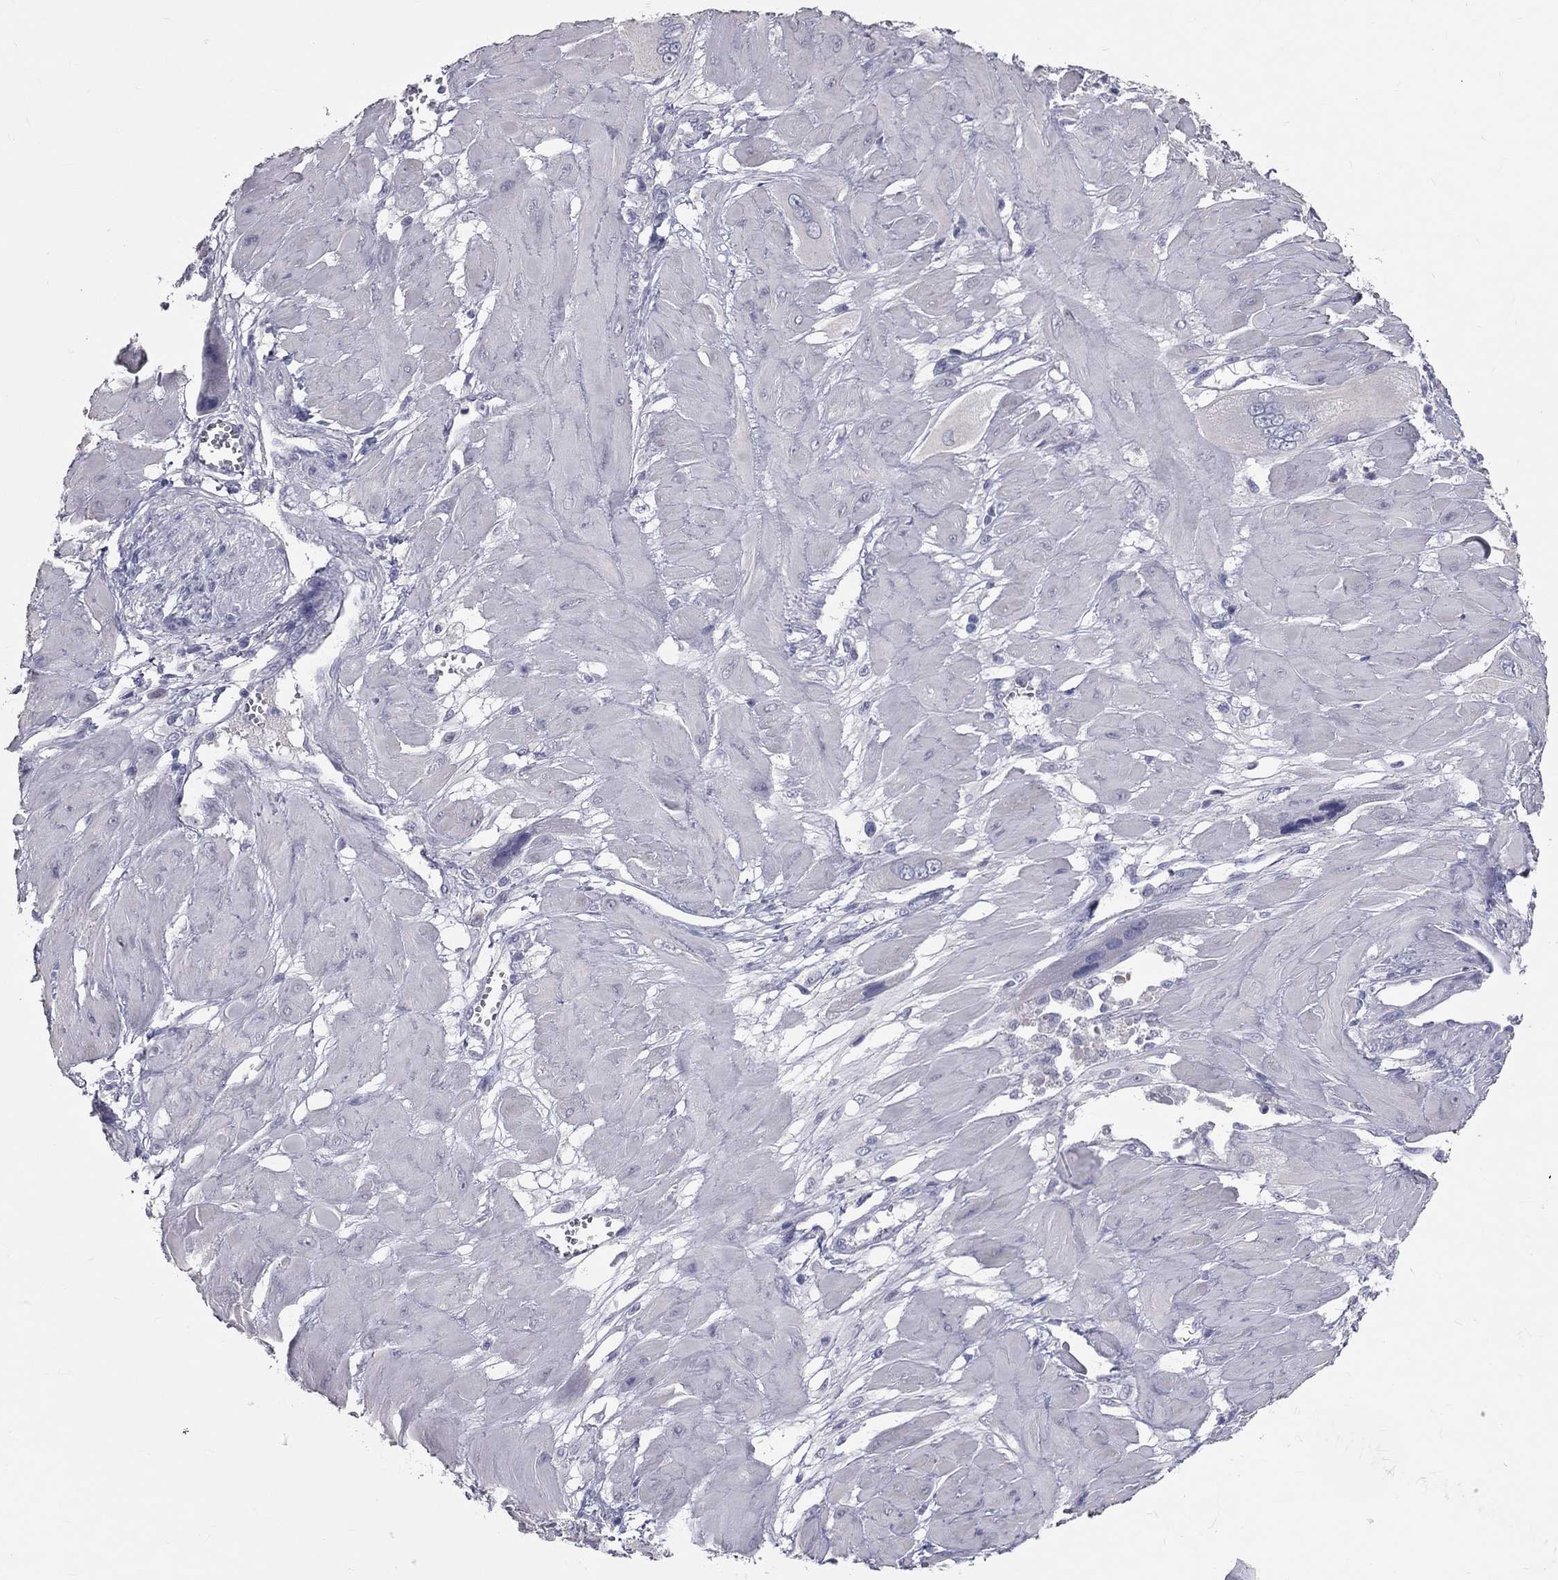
{"staining": {"intensity": "negative", "quantity": "none", "location": "none"}, "tissue": "cervical cancer", "cell_type": "Tumor cells", "image_type": "cancer", "snomed": [{"axis": "morphology", "description": "Squamous cell carcinoma, NOS"}, {"axis": "topography", "description": "Cervix"}], "caption": "IHC histopathology image of squamous cell carcinoma (cervical) stained for a protein (brown), which exhibits no positivity in tumor cells. (Immunohistochemistry, brightfield microscopy, high magnification).", "gene": "TFPI2", "patient": {"sex": "female", "age": 34}}